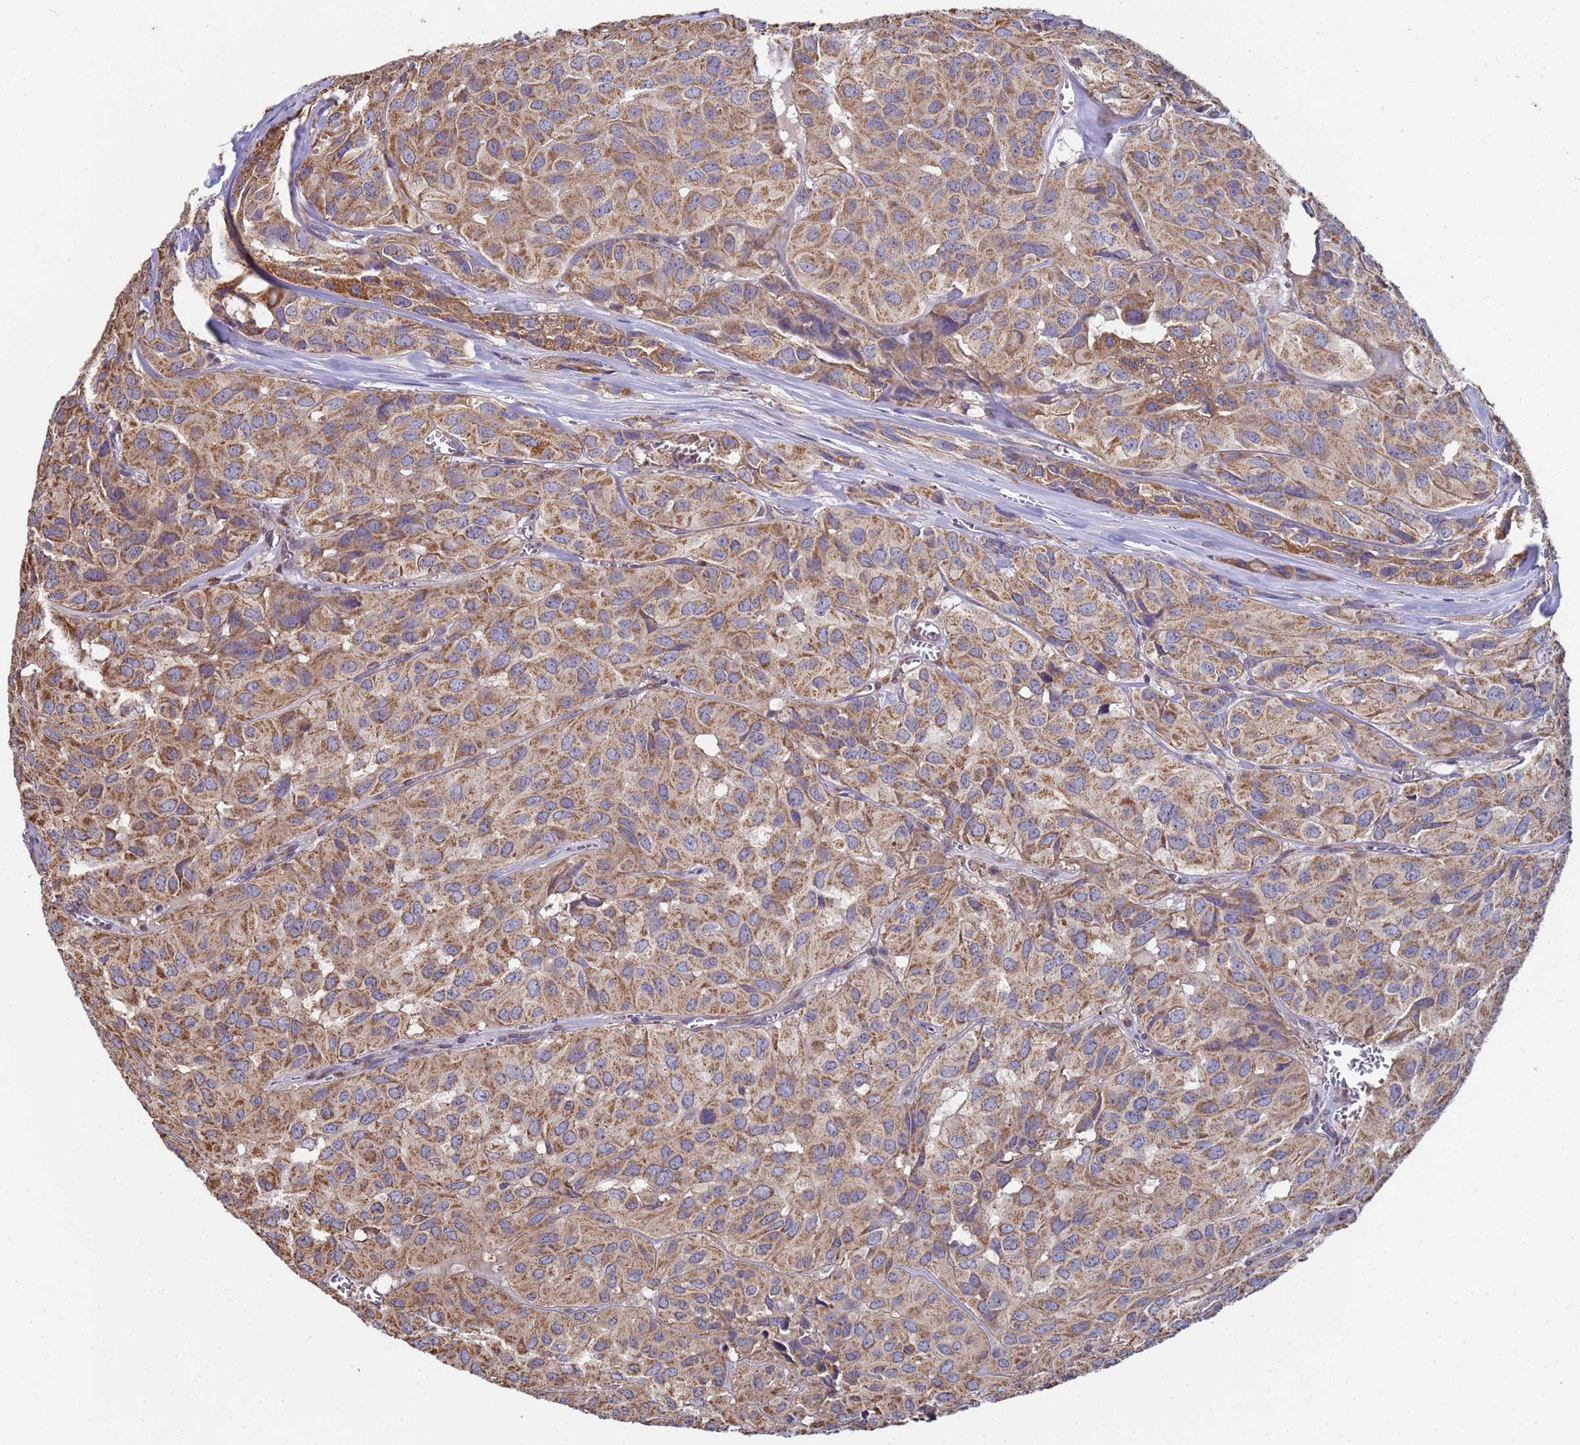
{"staining": {"intensity": "moderate", "quantity": ">75%", "location": "cytoplasmic/membranous"}, "tissue": "head and neck cancer", "cell_type": "Tumor cells", "image_type": "cancer", "snomed": [{"axis": "morphology", "description": "Adenocarcinoma, NOS"}, {"axis": "topography", "description": "Salivary gland, NOS"}, {"axis": "topography", "description": "Head-Neck"}], "caption": "Immunohistochemistry (IHC) photomicrograph of neoplastic tissue: head and neck cancer (adenocarcinoma) stained using IHC reveals medium levels of moderate protein expression localized specifically in the cytoplasmic/membranous of tumor cells, appearing as a cytoplasmic/membranous brown color.", "gene": "C5orf34", "patient": {"sex": "female", "age": 76}}